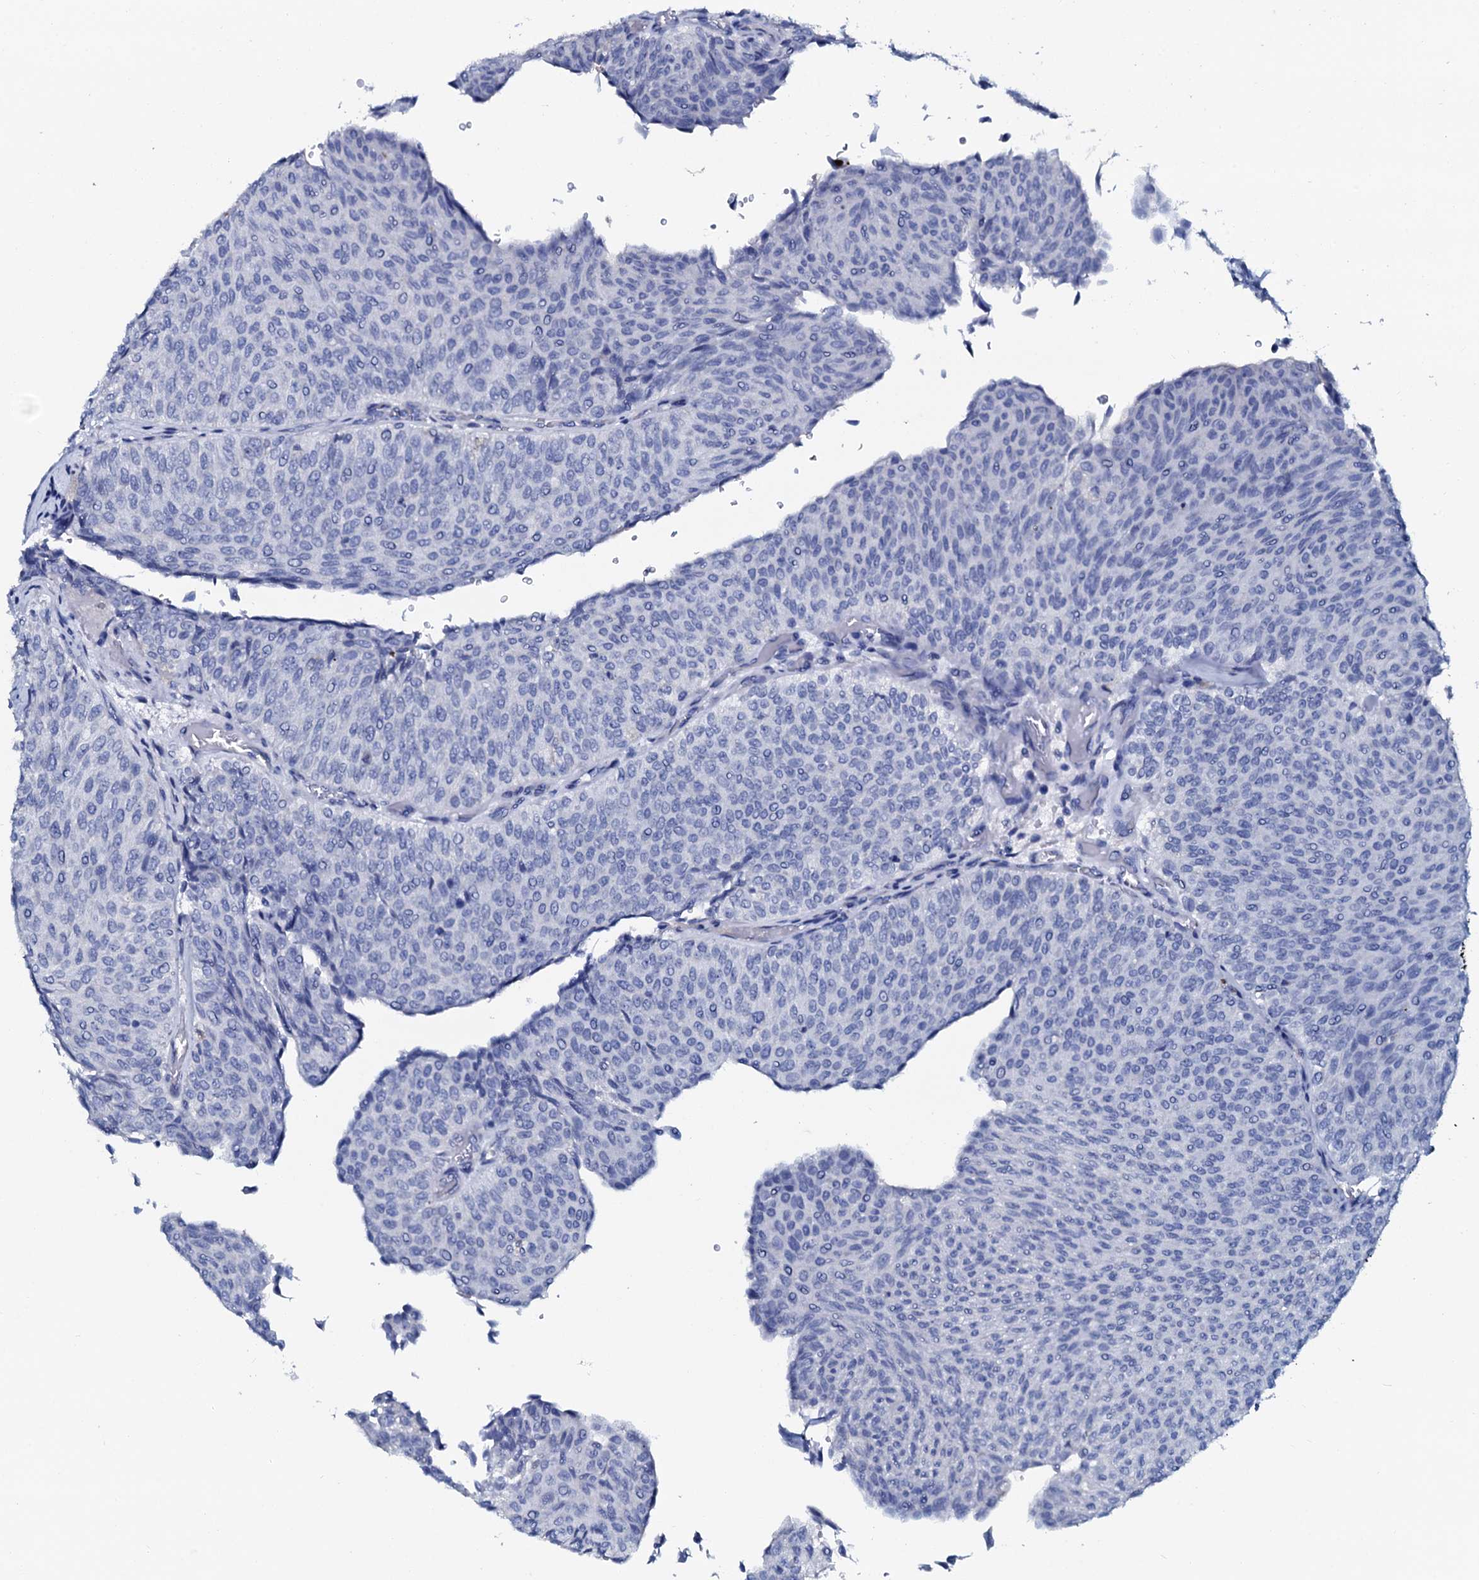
{"staining": {"intensity": "negative", "quantity": "none", "location": "none"}, "tissue": "urothelial cancer", "cell_type": "Tumor cells", "image_type": "cancer", "snomed": [{"axis": "morphology", "description": "Urothelial carcinoma, Low grade"}, {"axis": "topography", "description": "Urinary bladder"}], "caption": "Immunohistochemistry micrograph of neoplastic tissue: urothelial carcinoma (low-grade) stained with DAB demonstrates no significant protein staining in tumor cells.", "gene": "AMER2", "patient": {"sex": "male", "age": 78}}